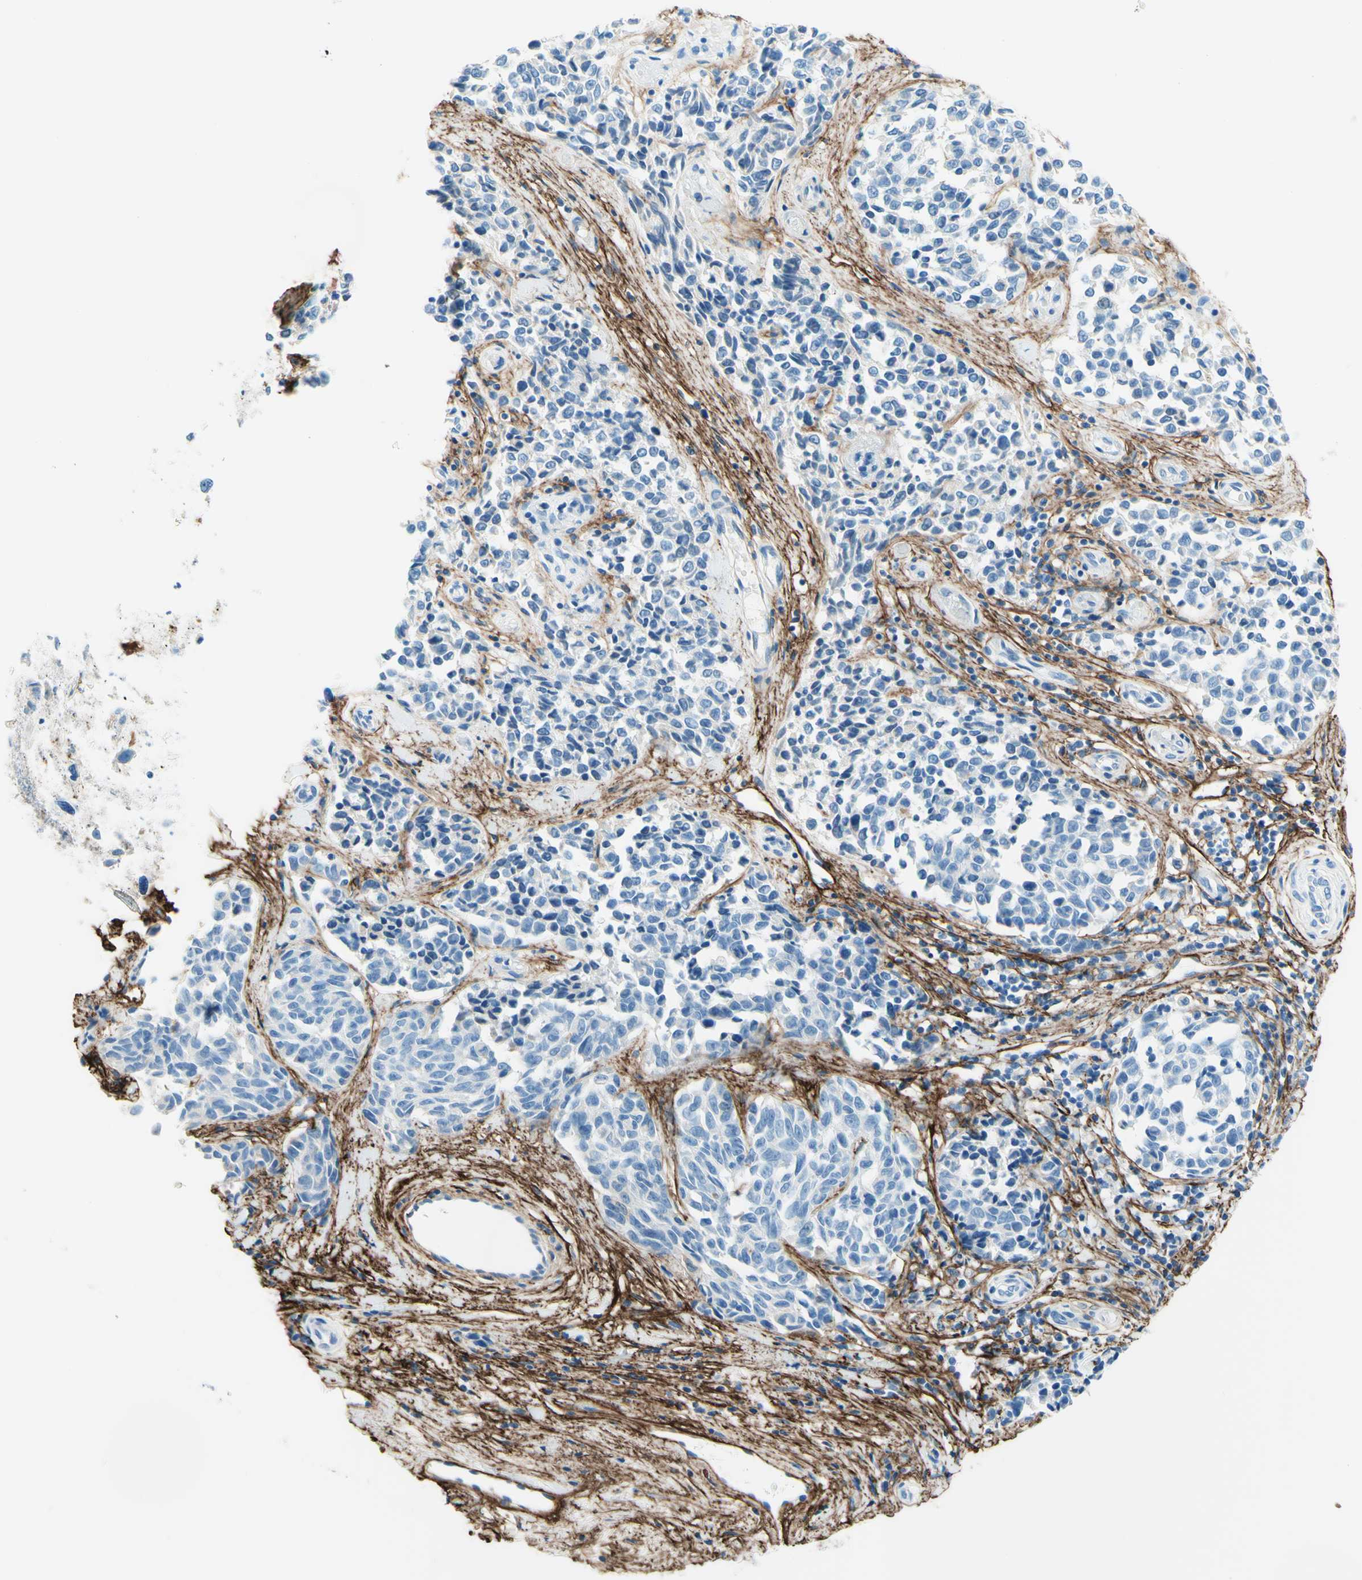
{"staining": {"intensity": "negative", "quantity": "none", "location": "none"}, "tissue": "melanoma", "cell_type": "Tumor cells", "image_type": "cancer", "snomed": [{"axis": "morphology", "description": "Malignant melanoma, NOS"}, {"axis": "topography", "description": "Skin"}], "caption": "Tumor cells show no significant protein staining in melanoma.", "gene": "MFAP5", "patient": {"sex": "female", "age": 64}}